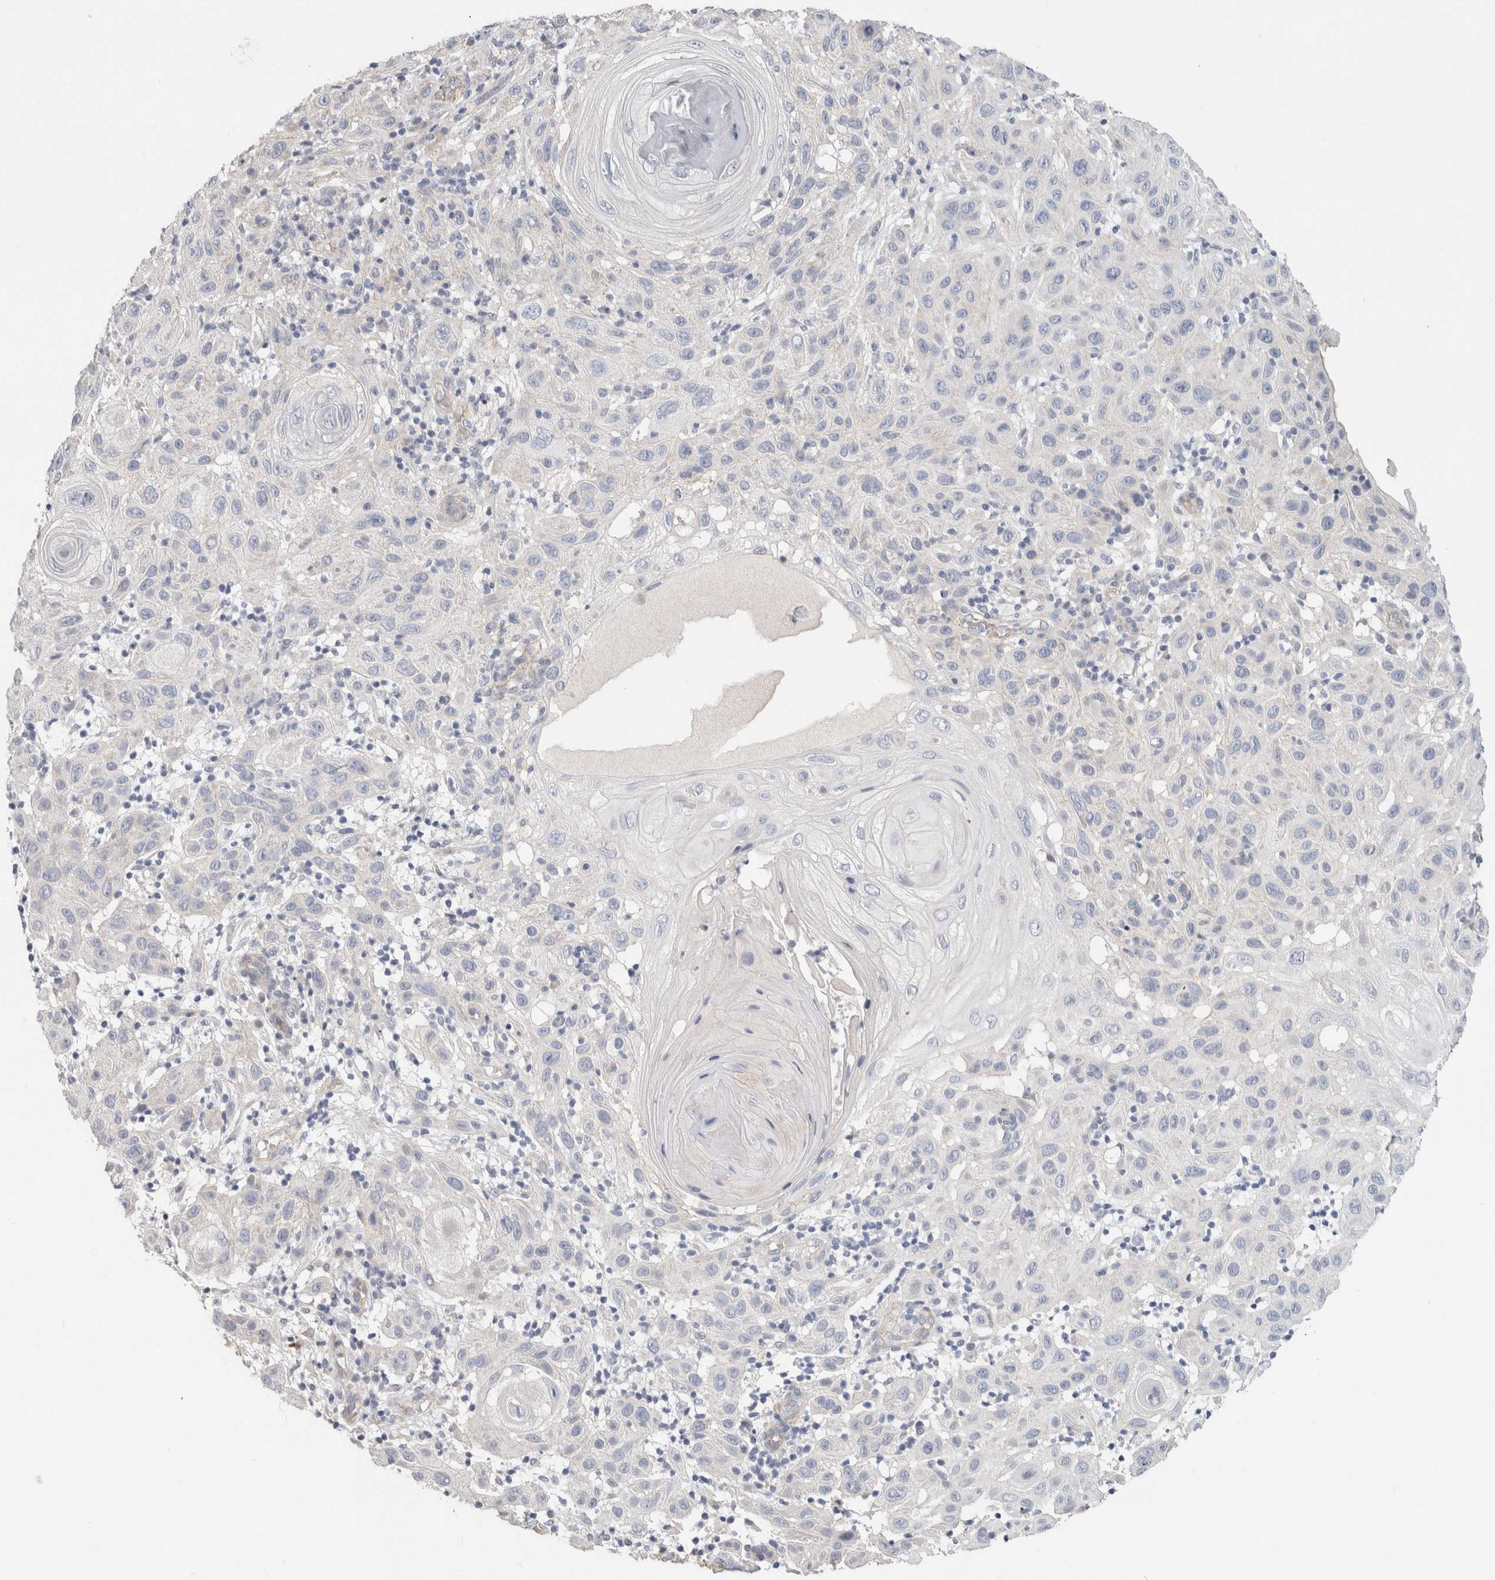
{"staining": {"intensity": "negative", "quantity": "none", "location": "none"}, "tissue": "skin cancer", "cell_type": "Tumor cells", "image_type": "cancer", "snomed": [{"axis": "morphology", "description": "Normal tissue, NOS"}, {"axis": "morphology", "description": "Squamous cell carcinoma, NOS"}, {"axis": "topography", "description": "Skin"}], "caption": "Tumor cells are negative for protein expression in human squamous cell carcinoma (skin).", "gene": "AFP", "patient": {"sex": "female", "age": 96}}